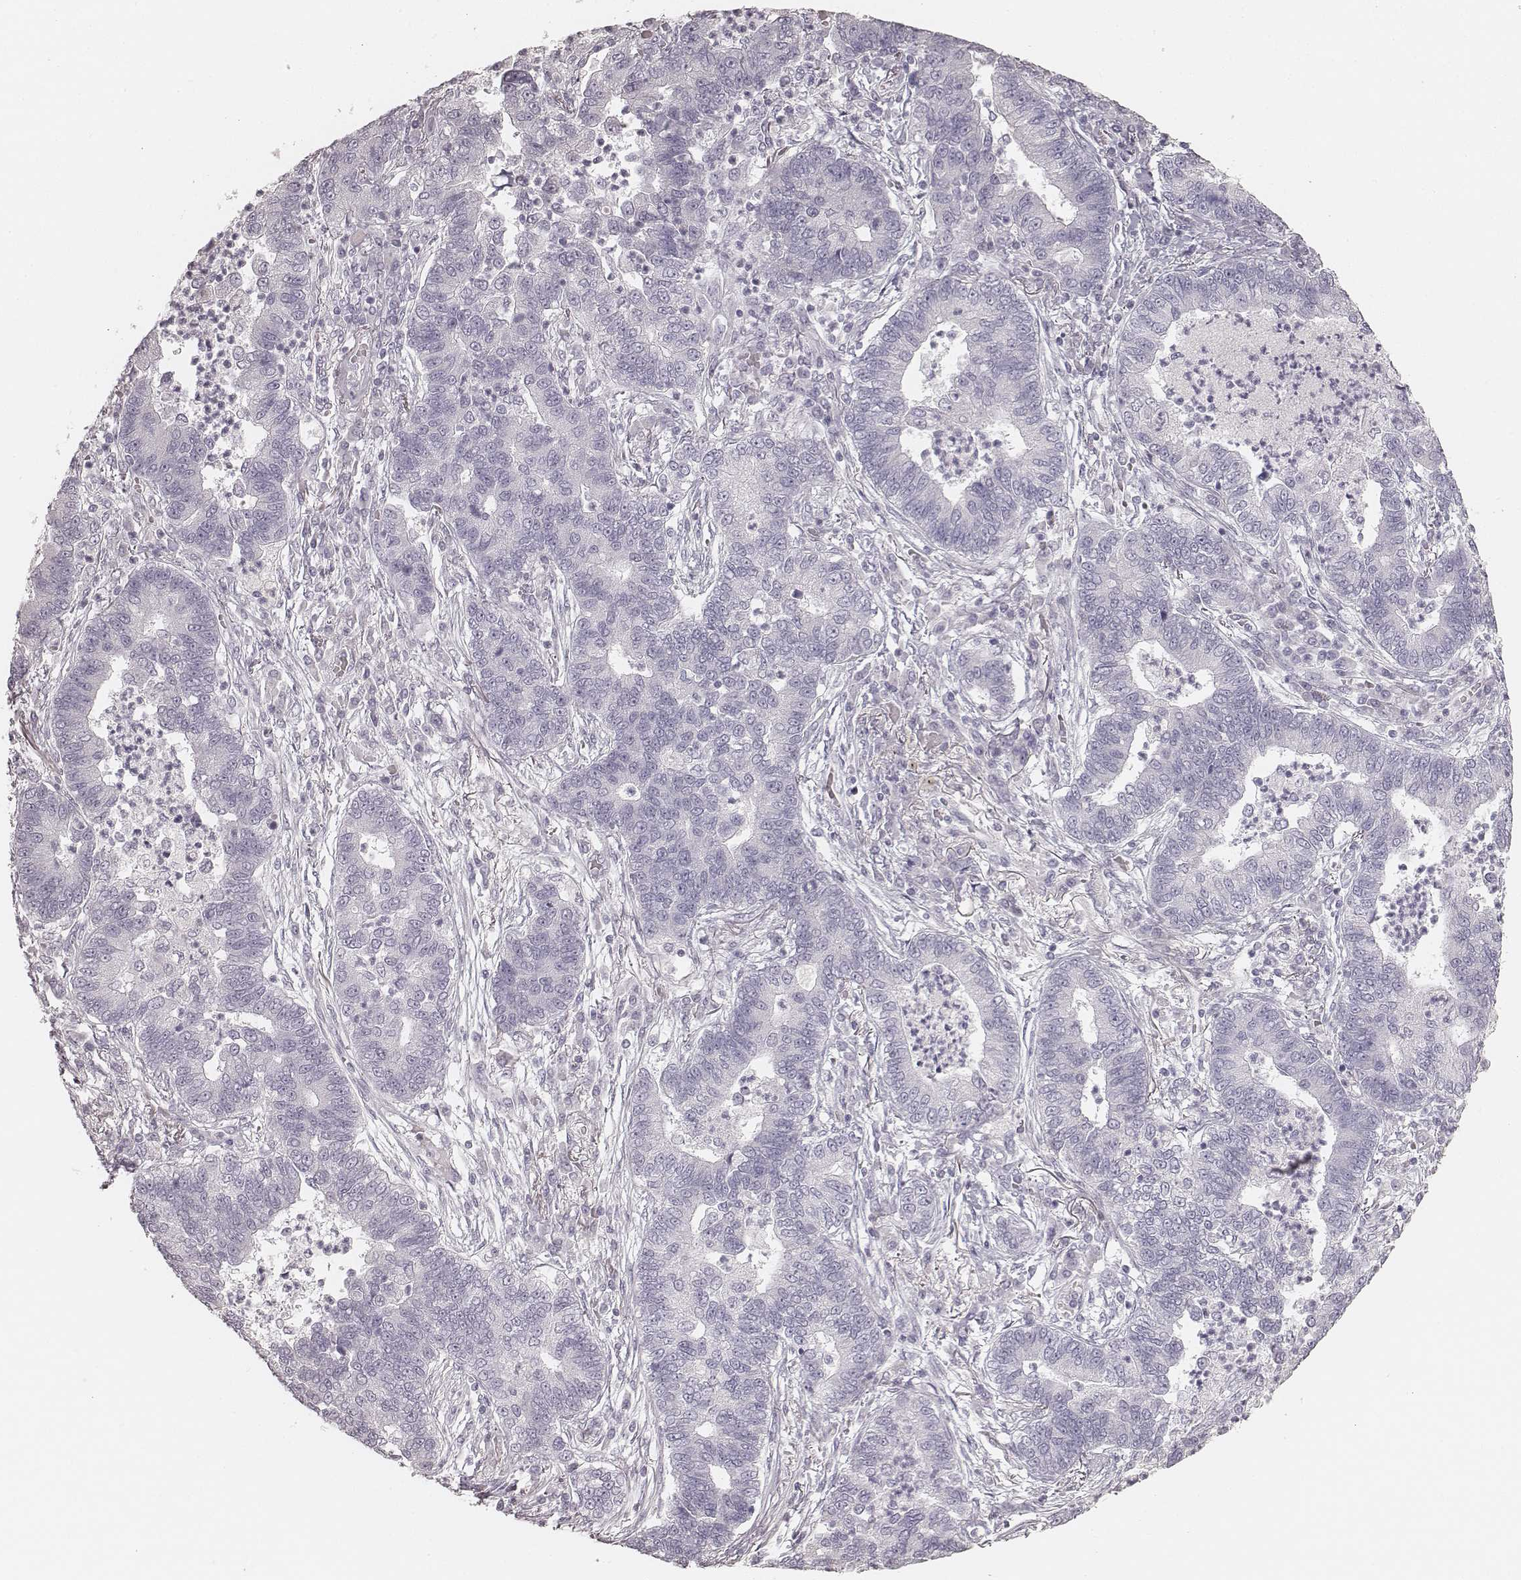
{"staining": {"intensity": "negative", "quantity": "none", "location": "none"}, "tissue": "lung cancer", "cell_type": "Tumor cells", "image_type": "cancer", "snomed": [{"axis": "morphology", "description": "Adenocarcinoma, NOS"}, {"axis": "topography", "description": "Lung"}], "caption": "High magnification brightfield microscopy of lung adenocarcinoma stained with DAB (3,3'-diaminobenzidine) (brown) and counterstained with hematoxylin (blue): tumor cells show no significant positivity.", "gene": "KRT31", "patient": {"sex": "female", "age": 57}}